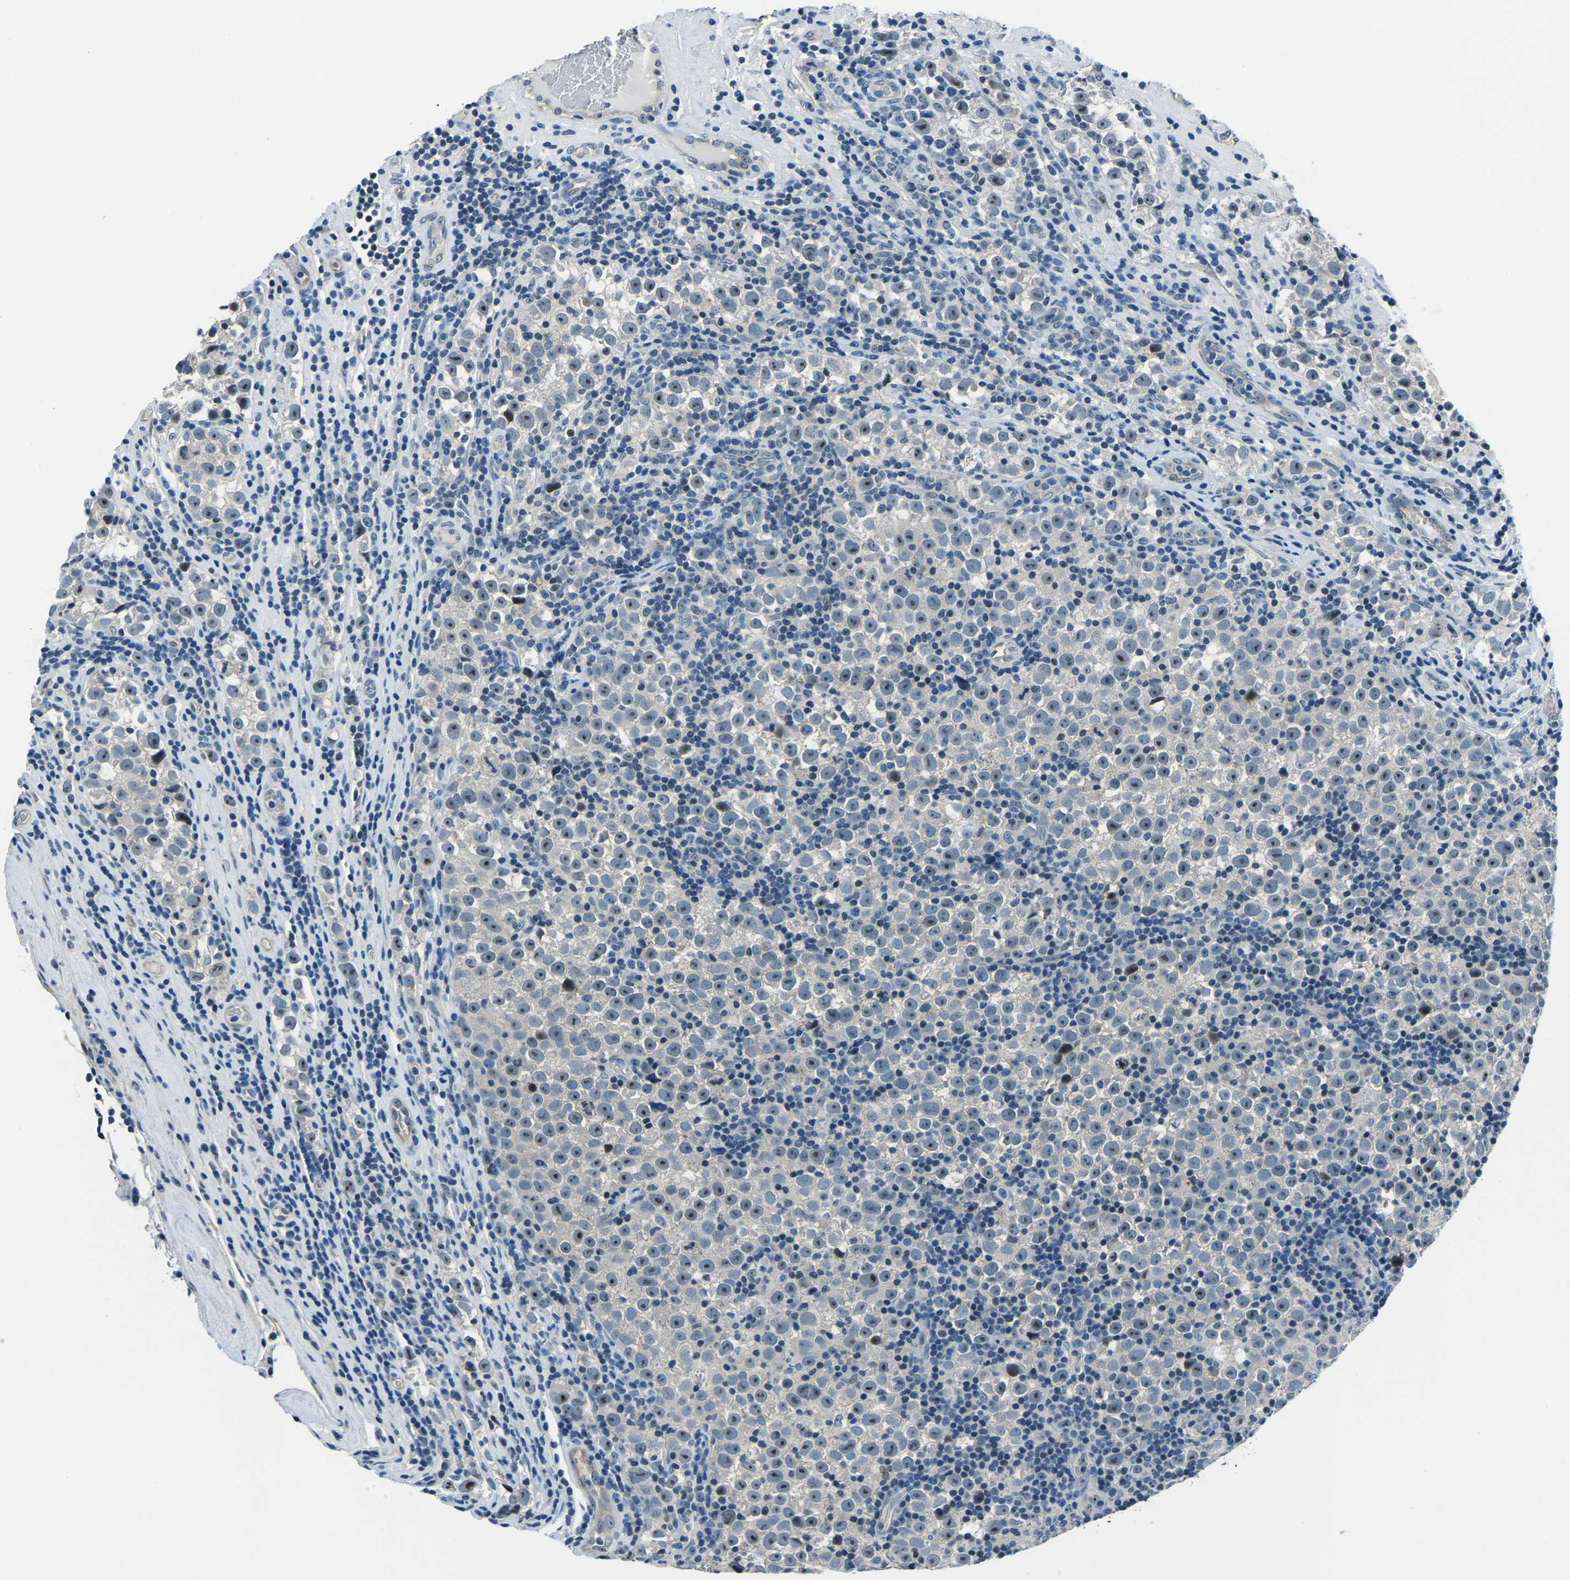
{"staining": {"intensity": "moderate", "quantity": "25%-75%", "location": "nuclear"}, "tissue": "testis cancer", "cell_type": "Tumor cells", "image_type": "cancer", "snomed": [{"axis": "morphology", "description": "Normal tissue, NOS"}, {"axis": "morphology", "description": "Seminoma, NOS"}, {"axis": "topography", "description": "Testis"}], "caption": "Protein analysis of testis seminoma tissue exhibits moderate nuclear expression in about 25%-75% of tumor cells. The staining is performed using DAB (3,3'-diaminobenzidine) brown chromogen to label protein expression. The nuclei are counter-stained blue using hematoxylin.", "gene": "RRP1", "patient": {"sex": "male", "age": 43}}